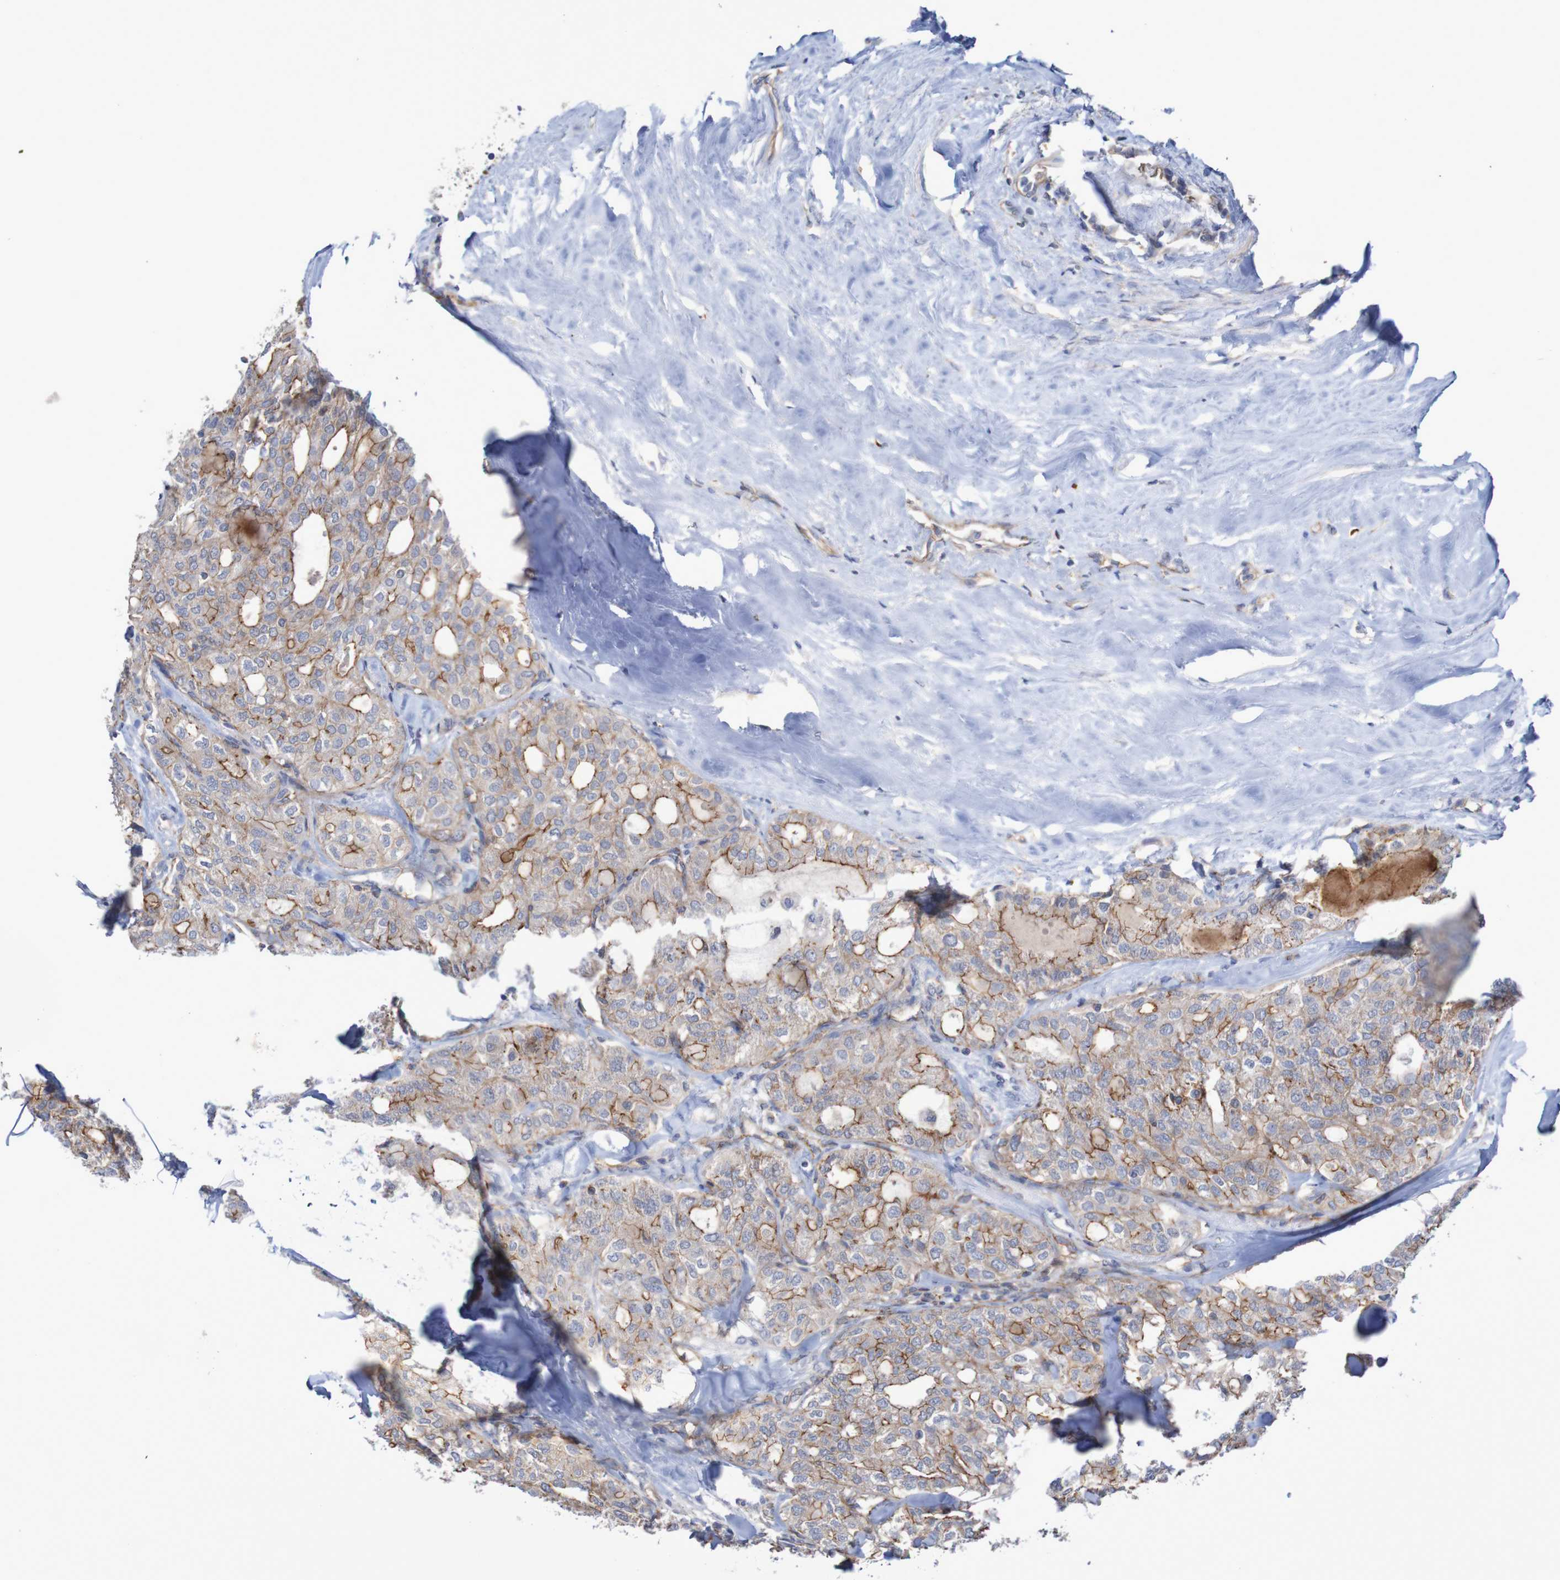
{"staining": {"intensity": "moderate", "quantity": "25%-75%", "location": "cytoplasmic/membranous"}, "tissue": "thyroid cancer", "cell_type": "Tumor cells", "image_type": "cancer", "snomed": [{"axis": "morphology", "description": "Follicular adenoma carcinoma, NOS"}, {"axis": "topography", "description": "Thyroid gland"}], "caption": "Thyroid cancer stained with immunohistochemistry (IHC) reveals moderate cytoplasmic/membranous staining in approximately 25%-75% of tumor cells. (Stains: DAB (3,3'-diaminobenzidine) in brown, nuclei in blue, Microscopy: brightfield microscopy at high magnification).", "gene": "NECTIN2", "patient": {"sex": "male", "age": 75}}